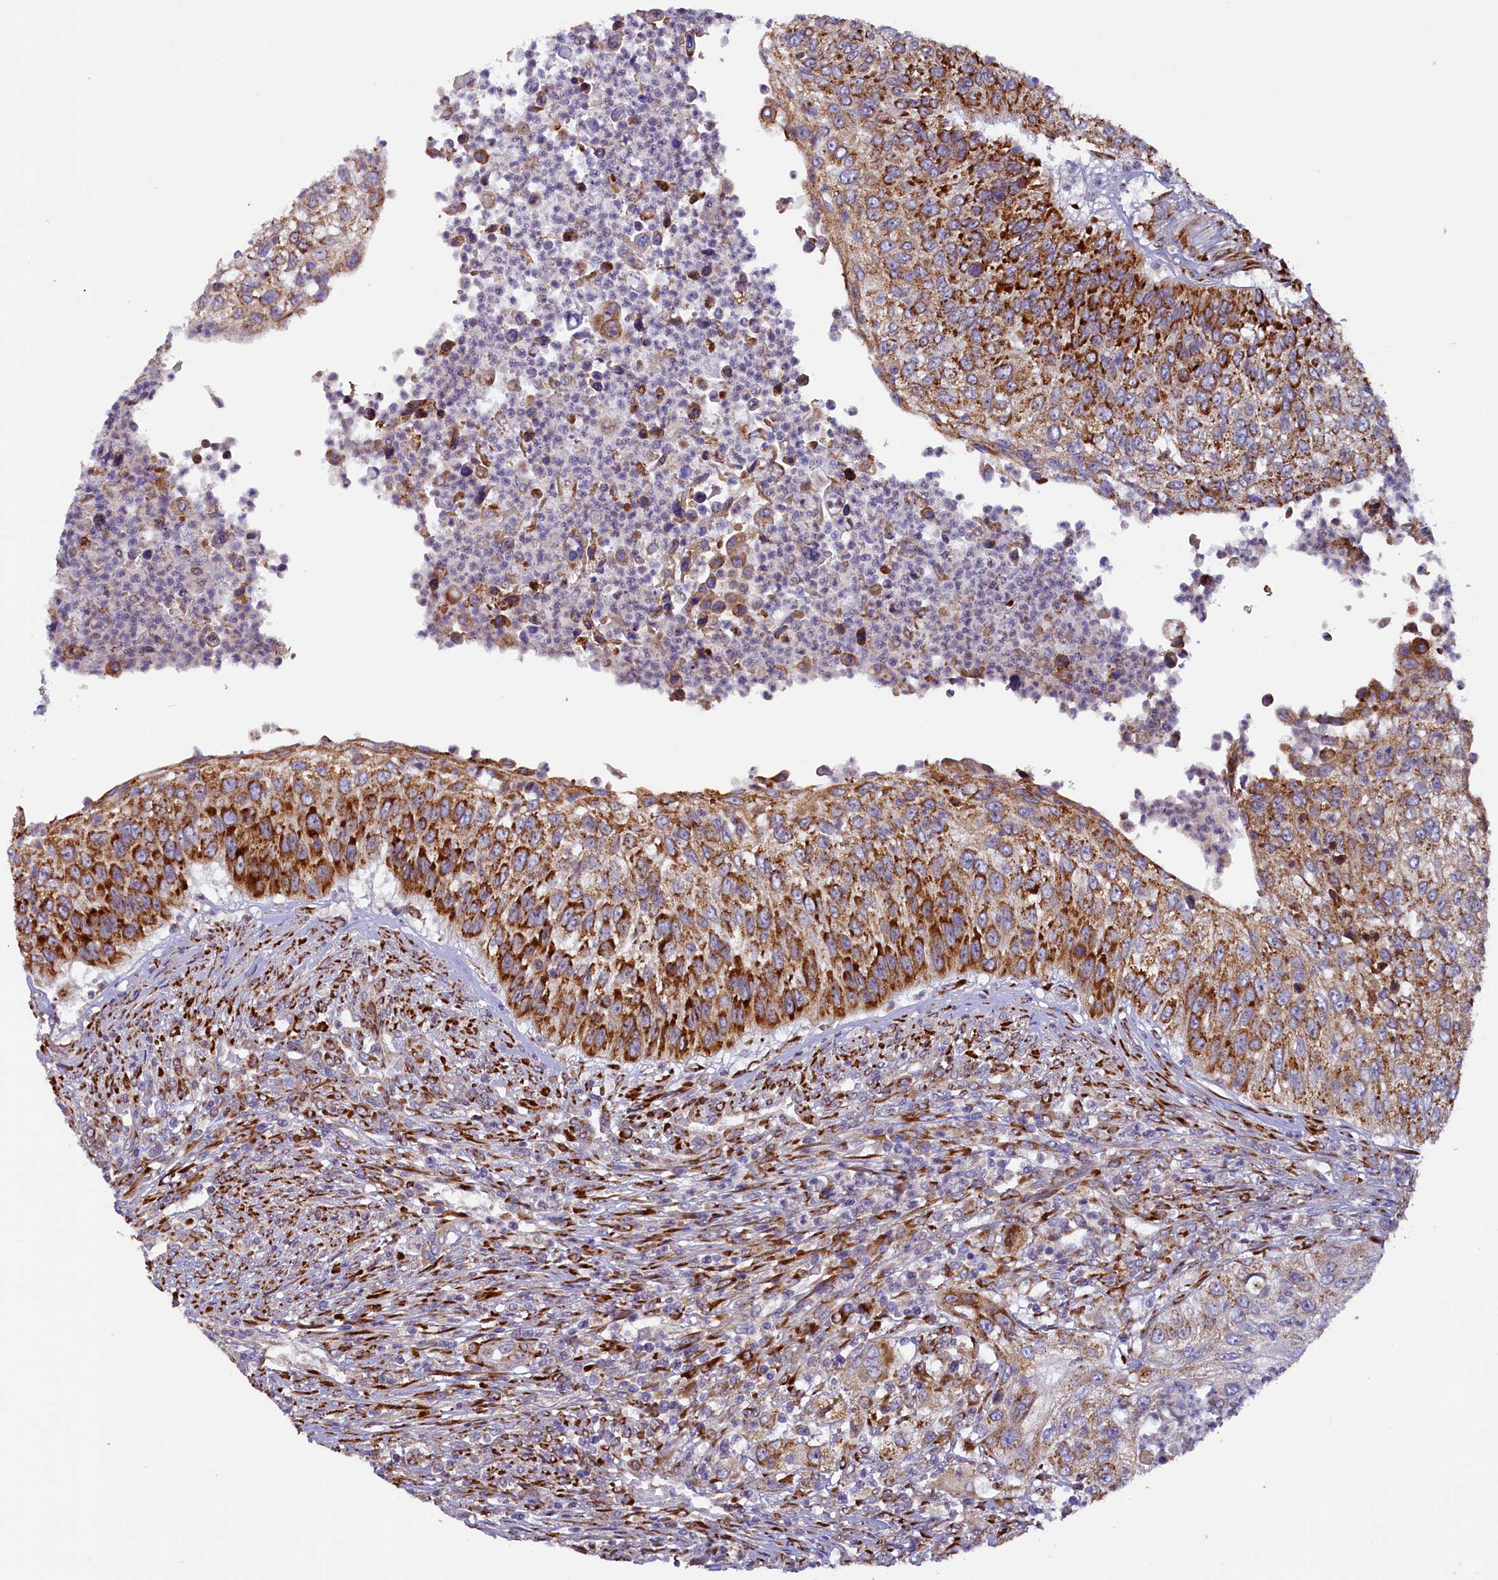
{"staining": {"intensity": "strong", "quantity": "25%-75%", "location": "cytoplasmic/membranous"}, "tissue": "urothelial cancer", "cell_type": "Tumor cells", "image_type": "cancer", "snomed": [{"axis": "morphology", "description": "Urothelial carcinoma, High grade"}, {"axis": "topography", "description": "Urinary bladder"}], "caption": "DAB immunohistochemical staining of human urothelial cancer displays strong cytoplasmic/membranous protein staining in approximately 25%-75% of tumor cells. (DAB = brown stain, brightfield microscopy at high magnification).", "gene": "SSC5D", "patient": {"sex": "female", "age": 60}}